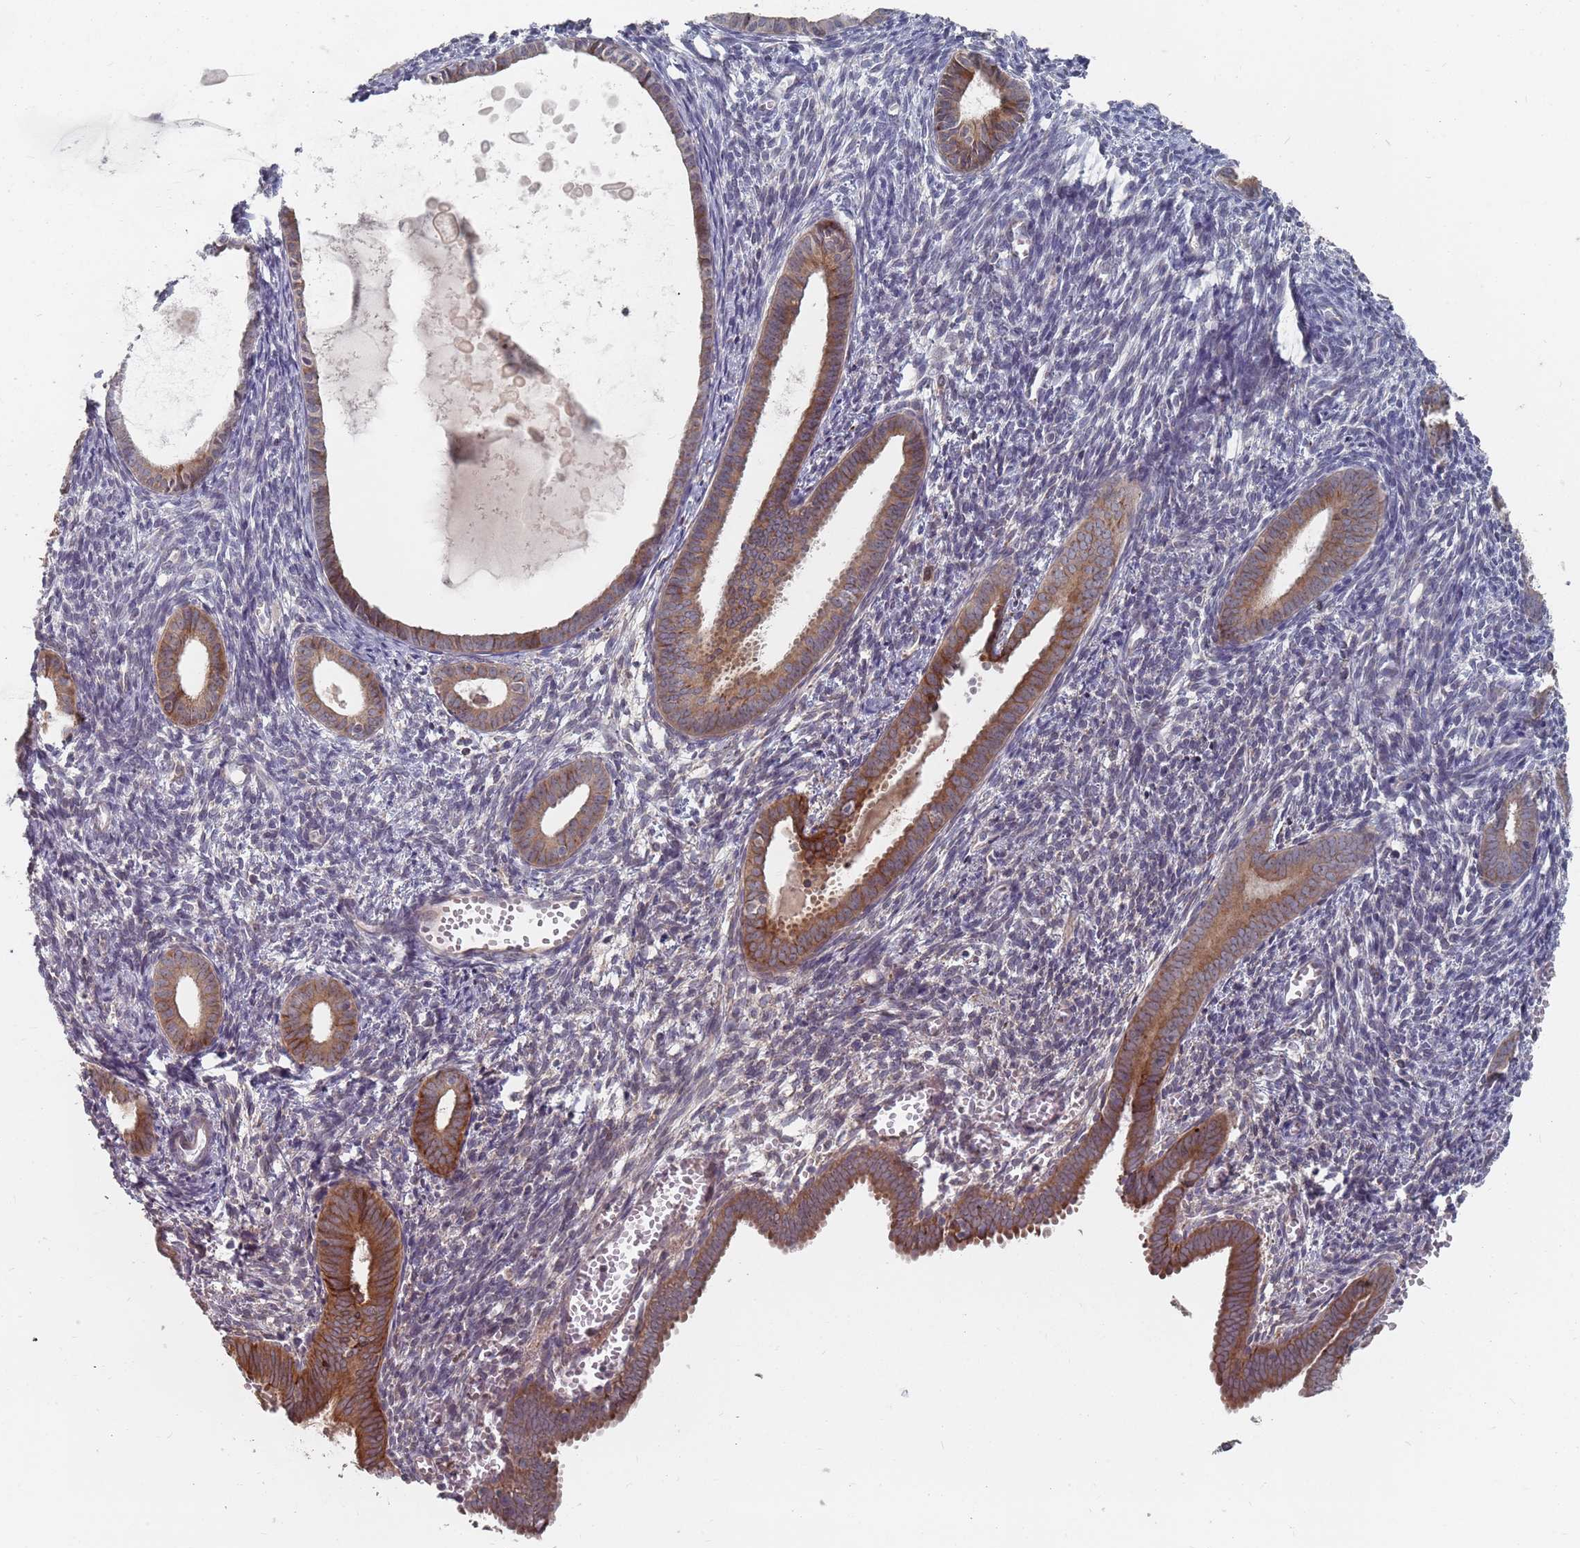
{"staining": {"intensity": "moderate", "quantity": ">75%", "location": "cytoplasmic/membranous"}, "tissue": "endometrial cancer", "cell_type": "Tumor cells", "image_type": "cancer", "snomed": [{"axis": "morphology", "description": "Adenocarcinoma, NOS"}, {"axis": "topography", "description": "Endometrium"}], "caption": "Immunohistochemistry micrograph of neoplastic tissue: human endometrial adenocarcinoma stained using immunohistochemistry (IHC) reveals medium levels of moderate protein expression localized specifically in the cytoplasmic/membranous of tumor cells, appearing as a cytoplasmic/membranous brown color.", "gene": "ADAL", "patient": {"sex": "female", "age": 75}}